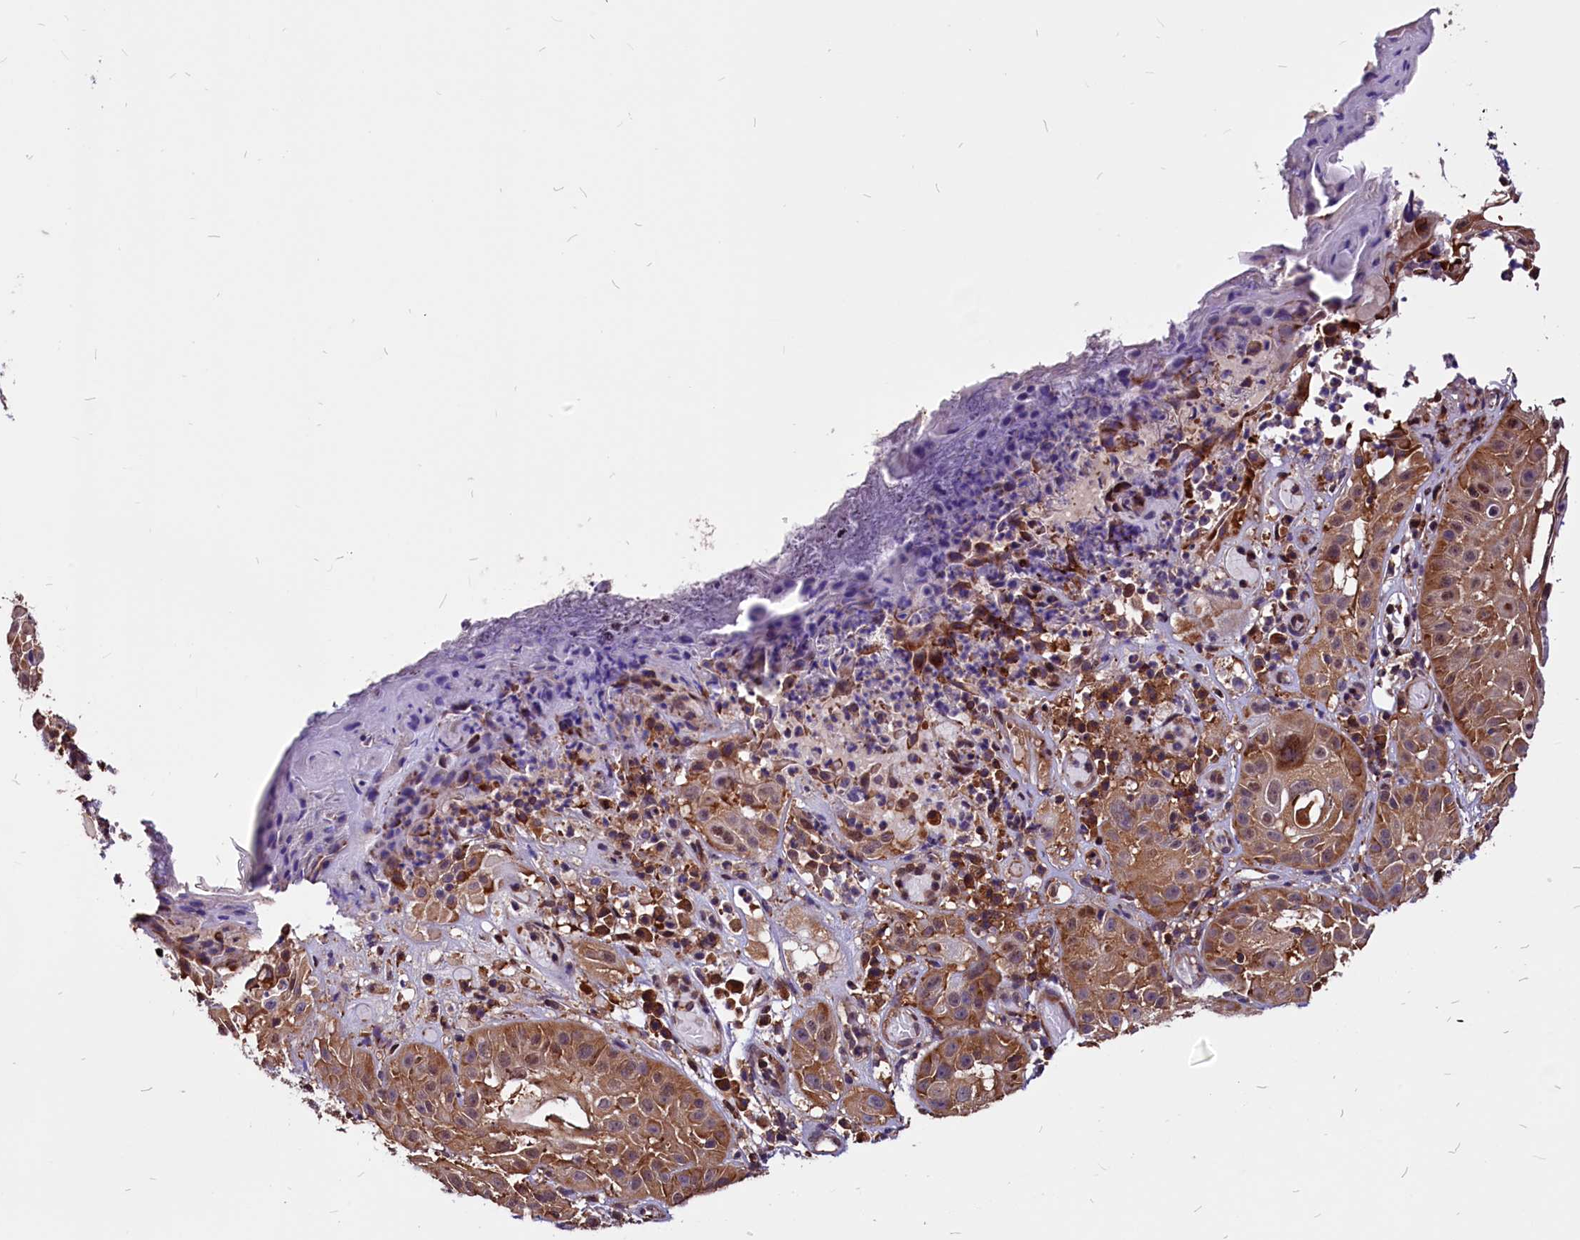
{"staining": {"intensity": "strong", "quantity": ">75%", "location": "cytoplasmic/membranous"}, "tissue": "skin cancer", "cell_type": "Tumor cells", "image_type": "cancer", "snomed": [{"axis": "morphology", "description": "Normal tissue, NOS"}, {"axis": "morphology", "description": "Basal cell carcinoma"}, {"axis": "topography", "description": "Skin"}], "caption": "Skin cancer (basal cell carcinoma) stained for a protein (brown) displays strong cytoplasmic/membranous positive expression in about >75% of tumor cells.", "gene": "EIF3G", "patient": {"sex": "male", "age": 93}}